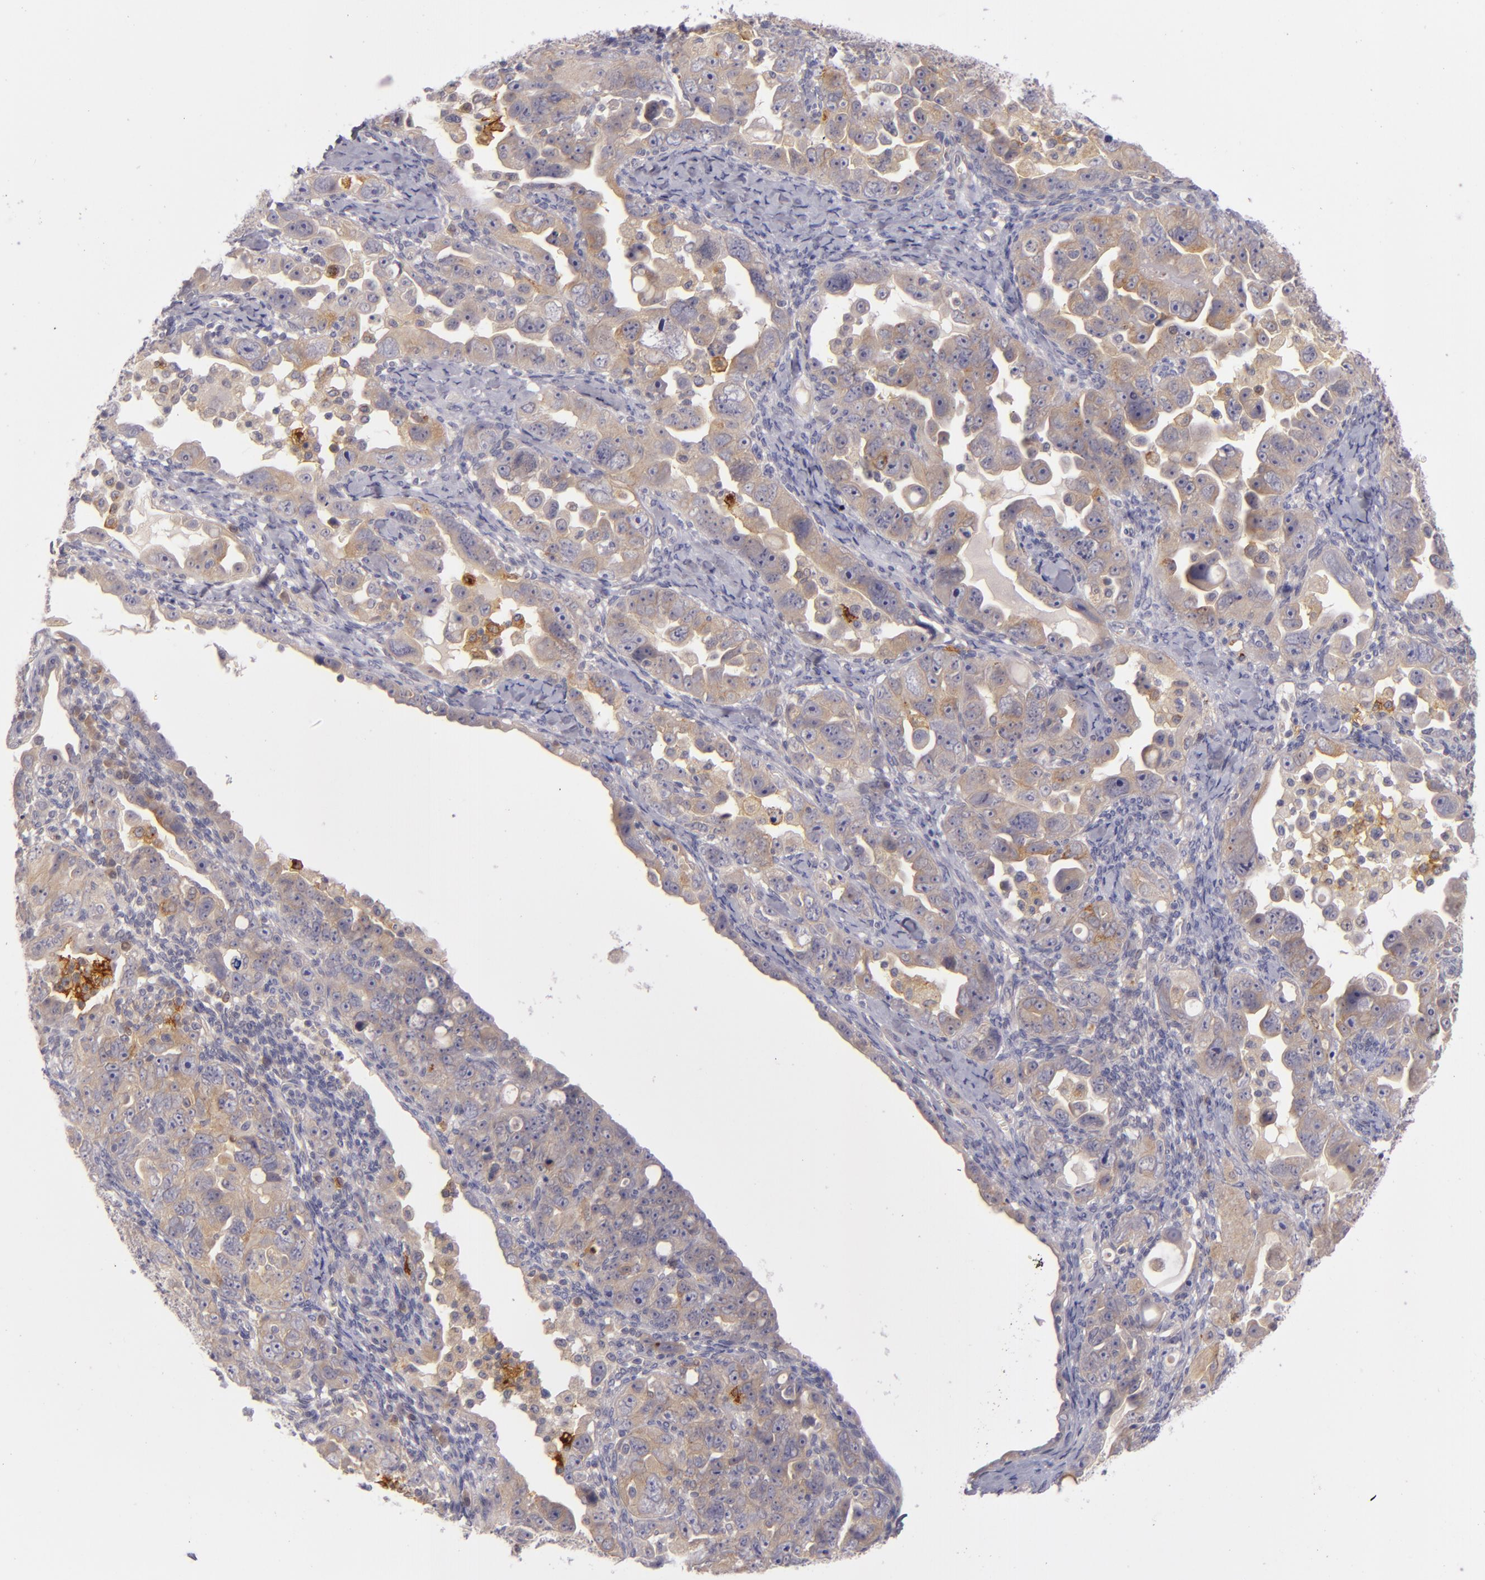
{"staining": {"intensity": "weak", "quantity": ">75%", "location": "cytoplasmic/membranous"}, "tissue": "ovarian cancer", "cell_type": "Tumor cells", "image_type": "cancer", "snomed": [{"axis": "morphology", "description": "Cystadenocarcinoma, serous, NOS"}, {"axis": "topography", "description": "Ovary"}], "caption": "The image reveals staining of serous cystadenocarcinoma (ovarian), revealing weak cytoplasmic/membranous protein staining (brown color) within tumor cells.", "gene": "CD83", "patient": {"sex": "female", "age": 66}}